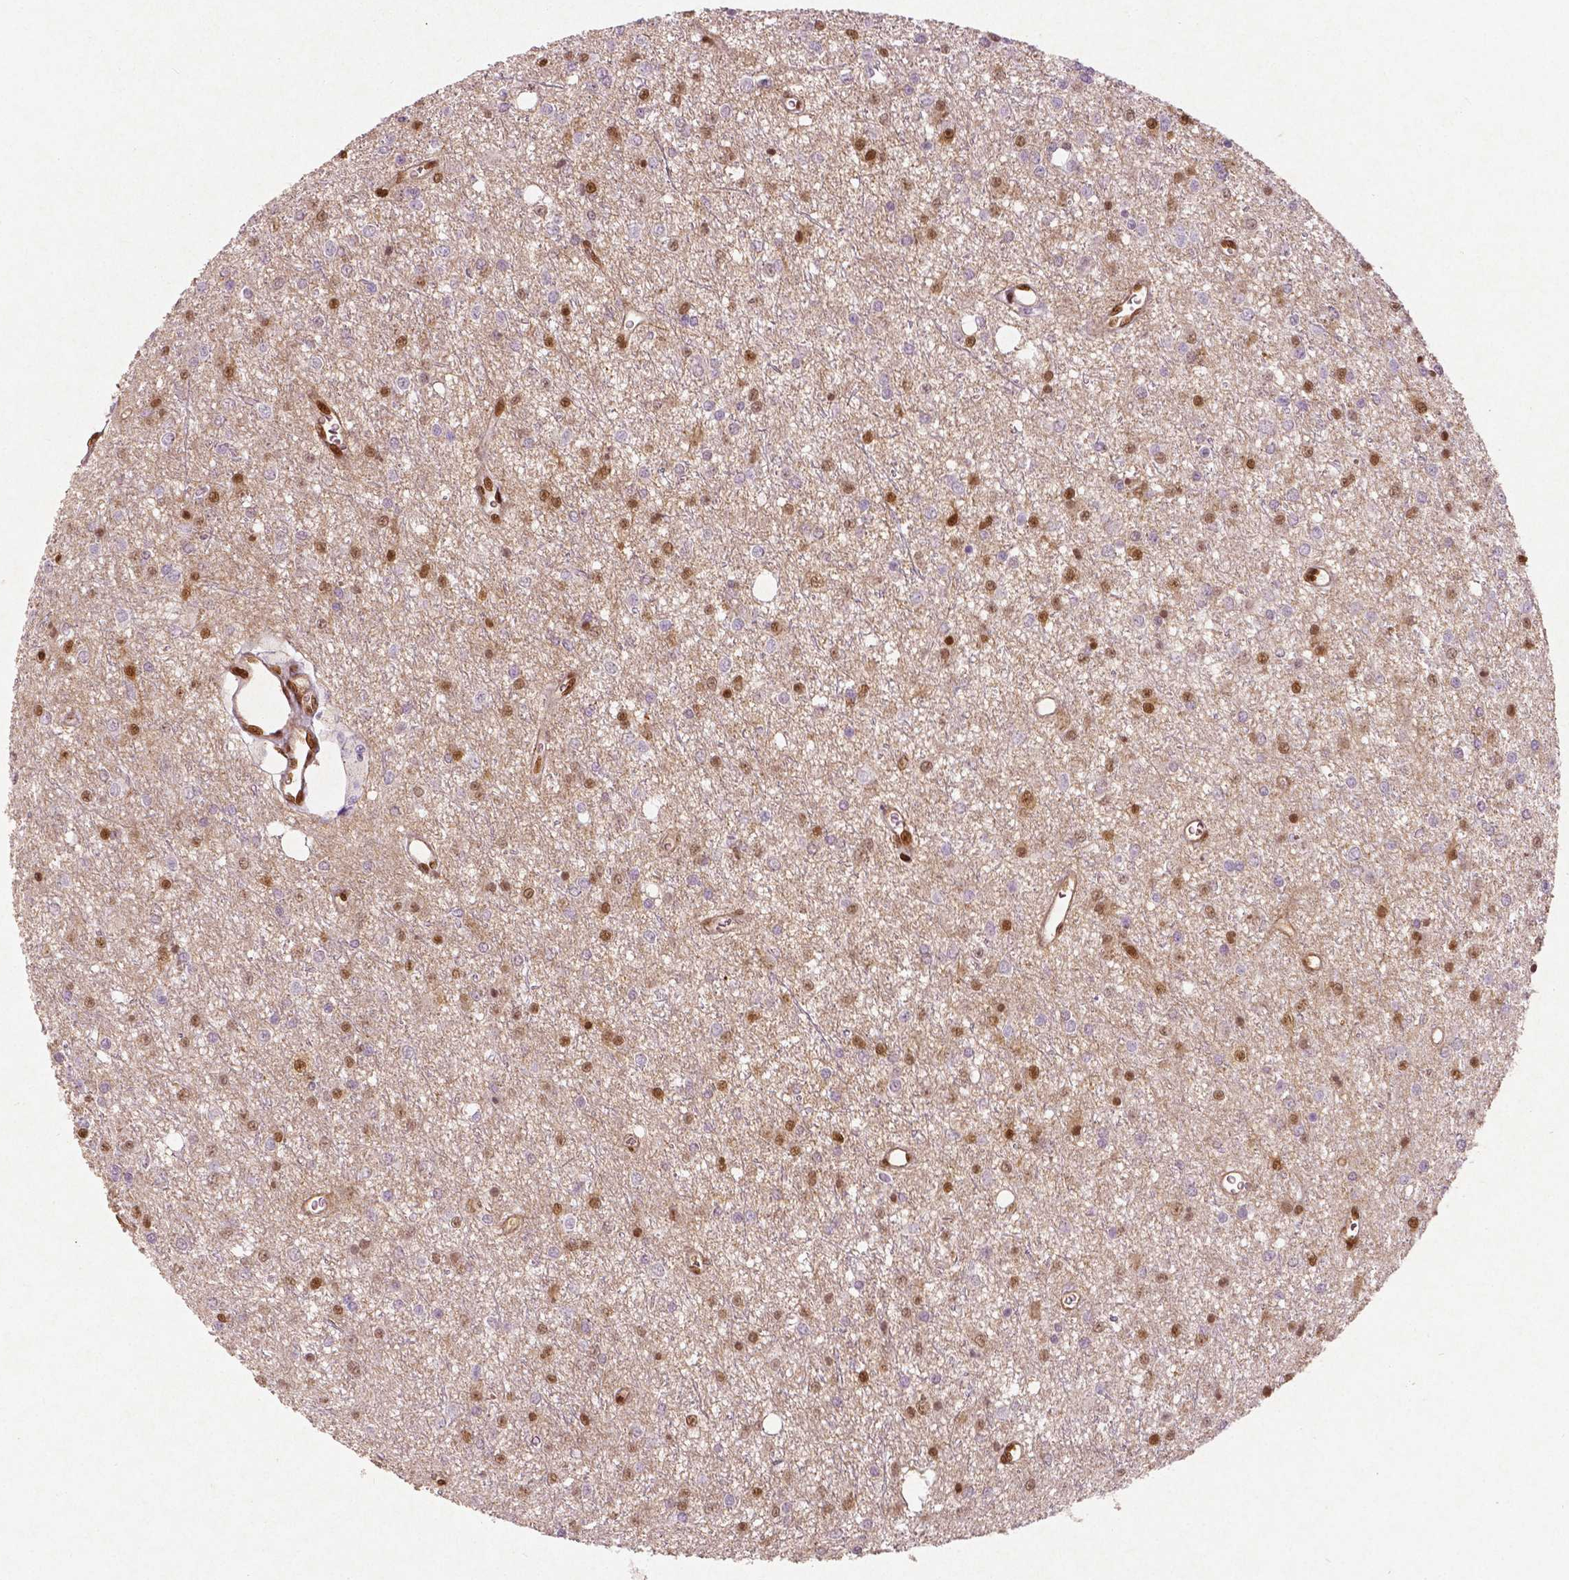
{"staining": {"intensity": "moderate", "quantity": "25%-75%", "location": "cytoplasmic/membranous,nuclear"}, "tissue": "glioma", "cell_type": "Tumor cells", "image_type": "cancer", "snomed": [{"axis": "morphology", "description": "Glioma, malignant, Low grade"}, {"axis": "topography", "description": "Brain"}], "caption": "A high-resolution image shows immunohistochemistry (IHC) staining of glioma, which displays moderate cytoplasmic/membranous and nuclear positivity in about 25%-75% of tumor cells.", "gene": "WWTR1", "patient": {"sex": "female", "age": 45}}